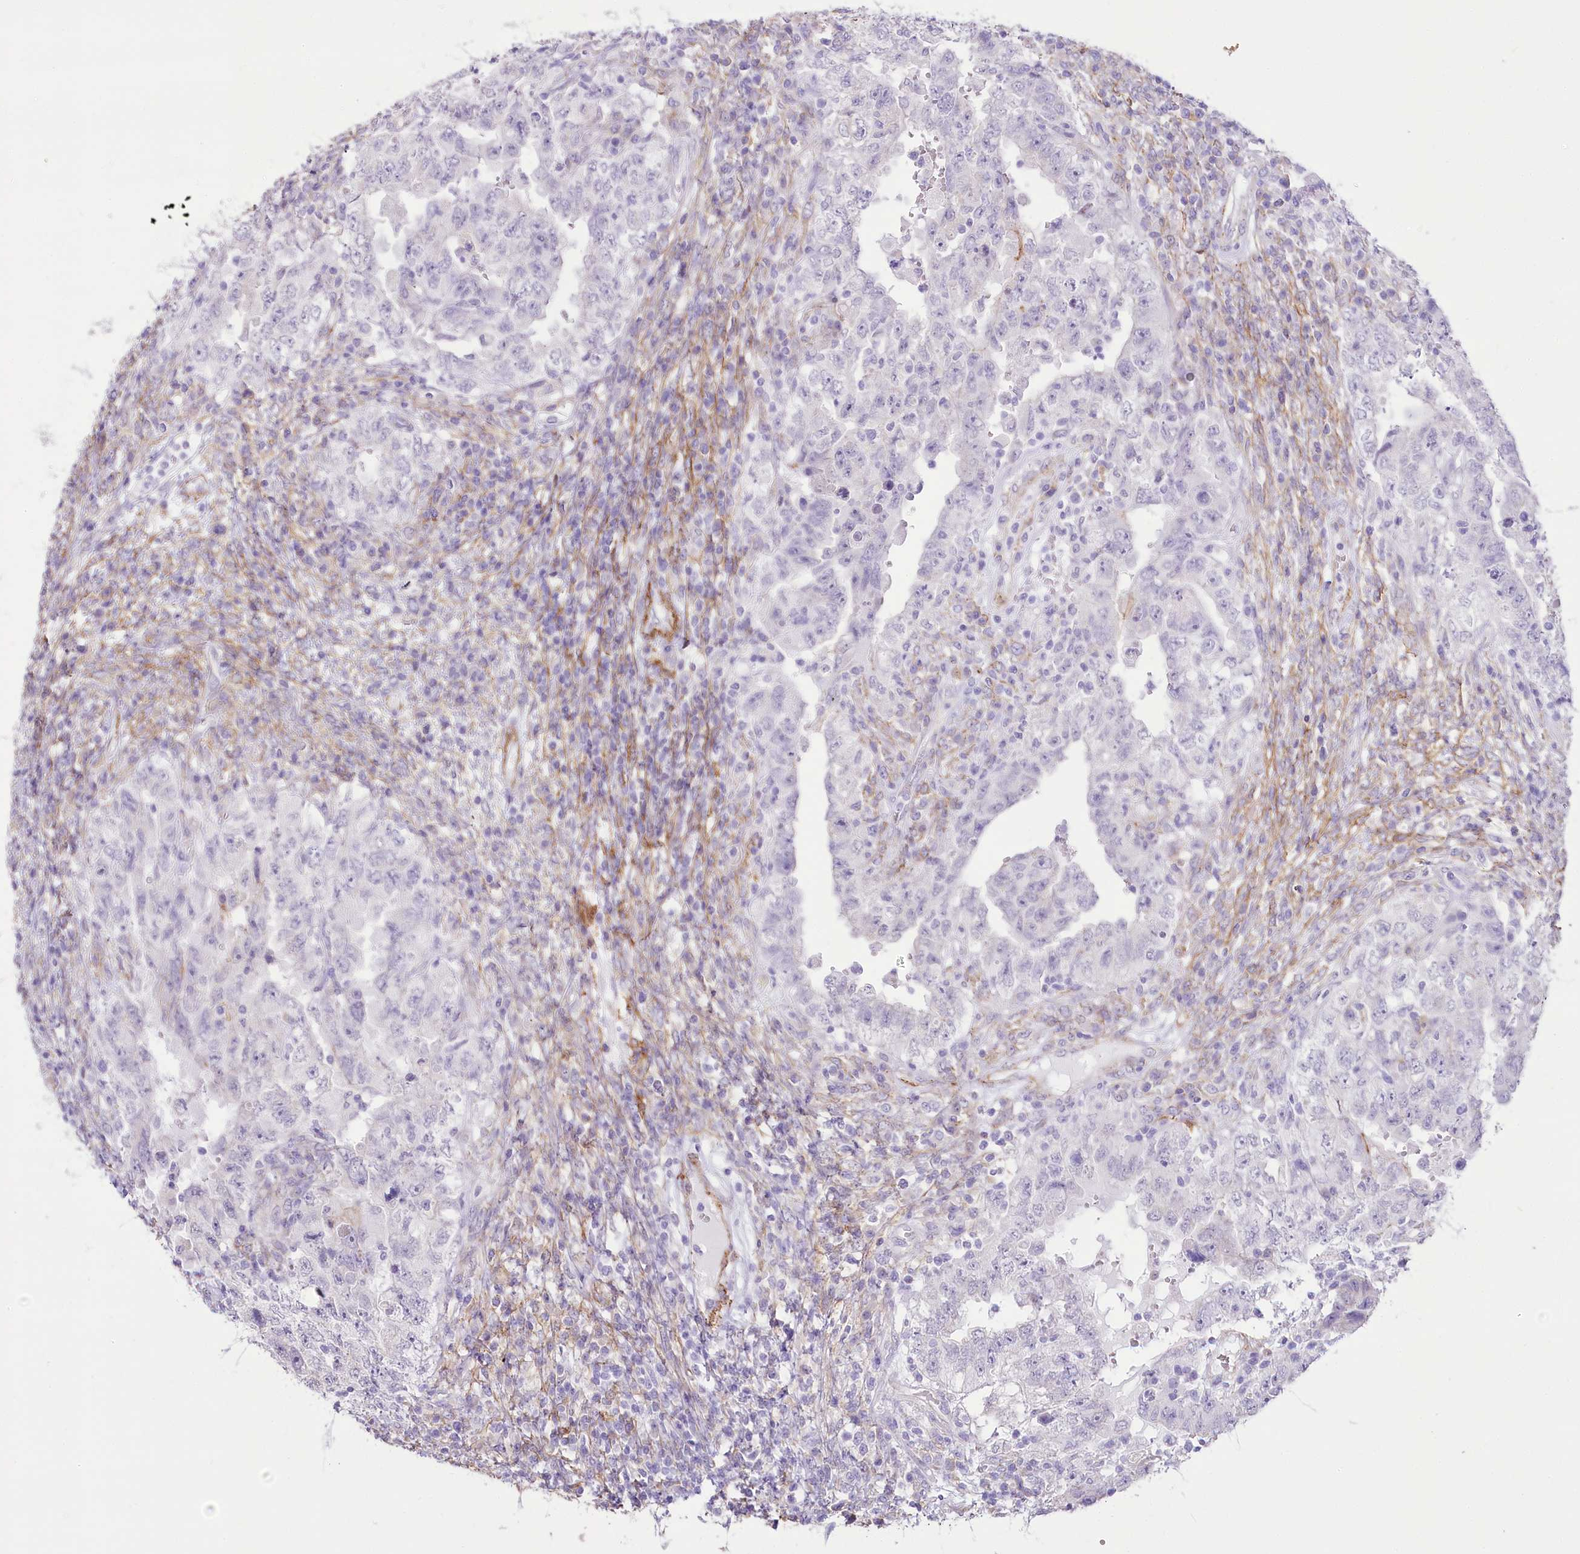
{"staining": {"intensity": "negative", "quantity": "none", "location": "none"}, "tissue": "testis cancer", "cell_type": "Tumor cells", "image_type": "cancer", "snomed": [{"axis": "morphology", "description": "Carcinoma, Embryonal, NOS"}, {"axis": "topography", "description": "Testis"}], "caption": "IHC micrograph of neoplastic tissue: embryonal carcinoma (testis) stained with DAB (3,3'-diaminobenzidine) exhibits no significant protein staining in tumor cells.", "gene": "SYNPO2", "patient": {"sex": "male", "age": 26}}